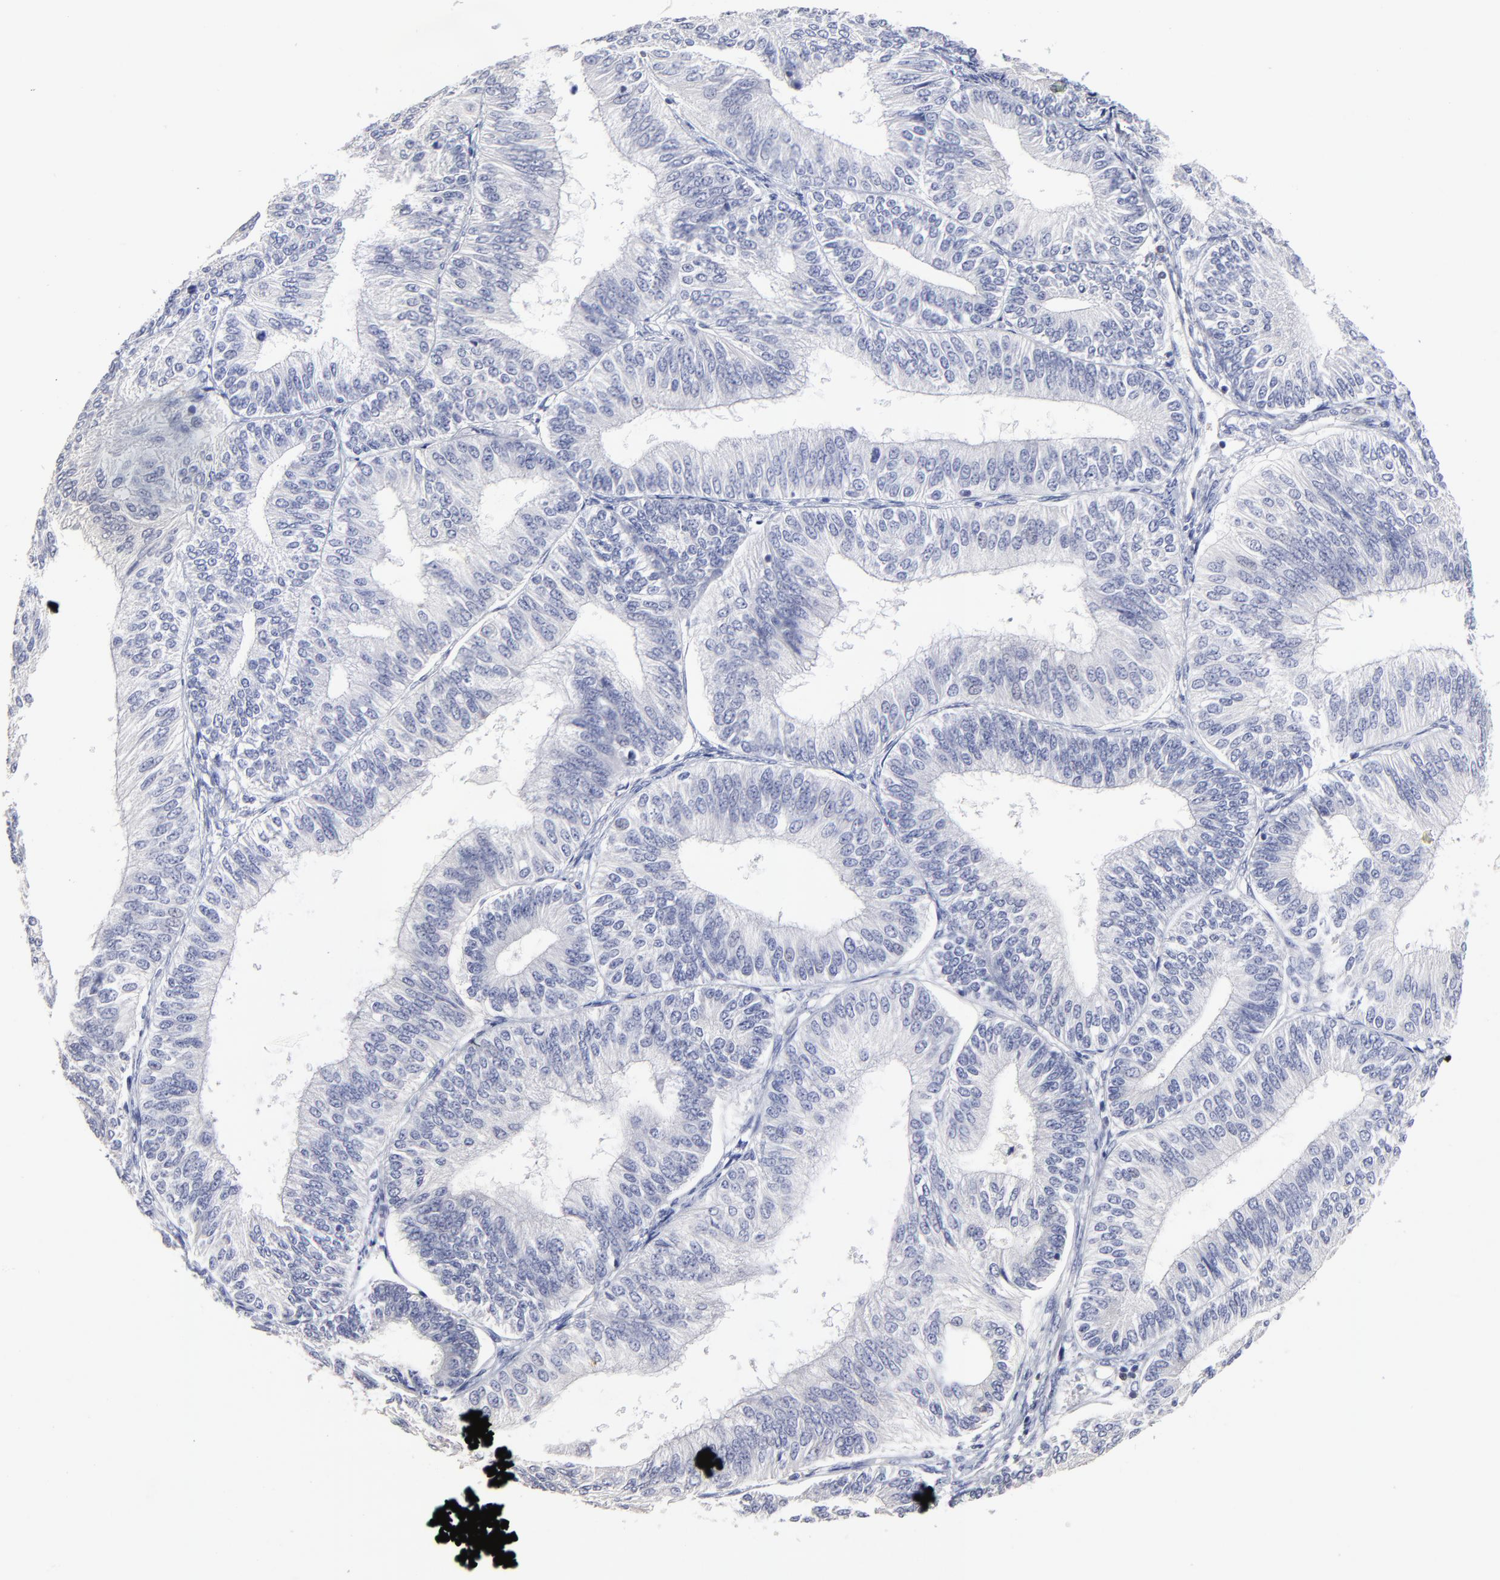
{"staining": {"intensity": "negative", "quantity": "none", "location": "none"}, "tissue": "endometrial cancer", "cell_type": "Tumor cells", "image_type": "cancer", "snomed": [{"axis": "morphology", "description": "Adenocarcinoma, NOS"}, {"axis": "topography", "description": "Endometrium"}], "caption": "This is an immunohistochemistry (IHC) micrograph of endometrial adenocarcinoma. There is no expression in tumor cells.", "gene": "TRAT1", "patient": {"sex": "female", "age": 55}}